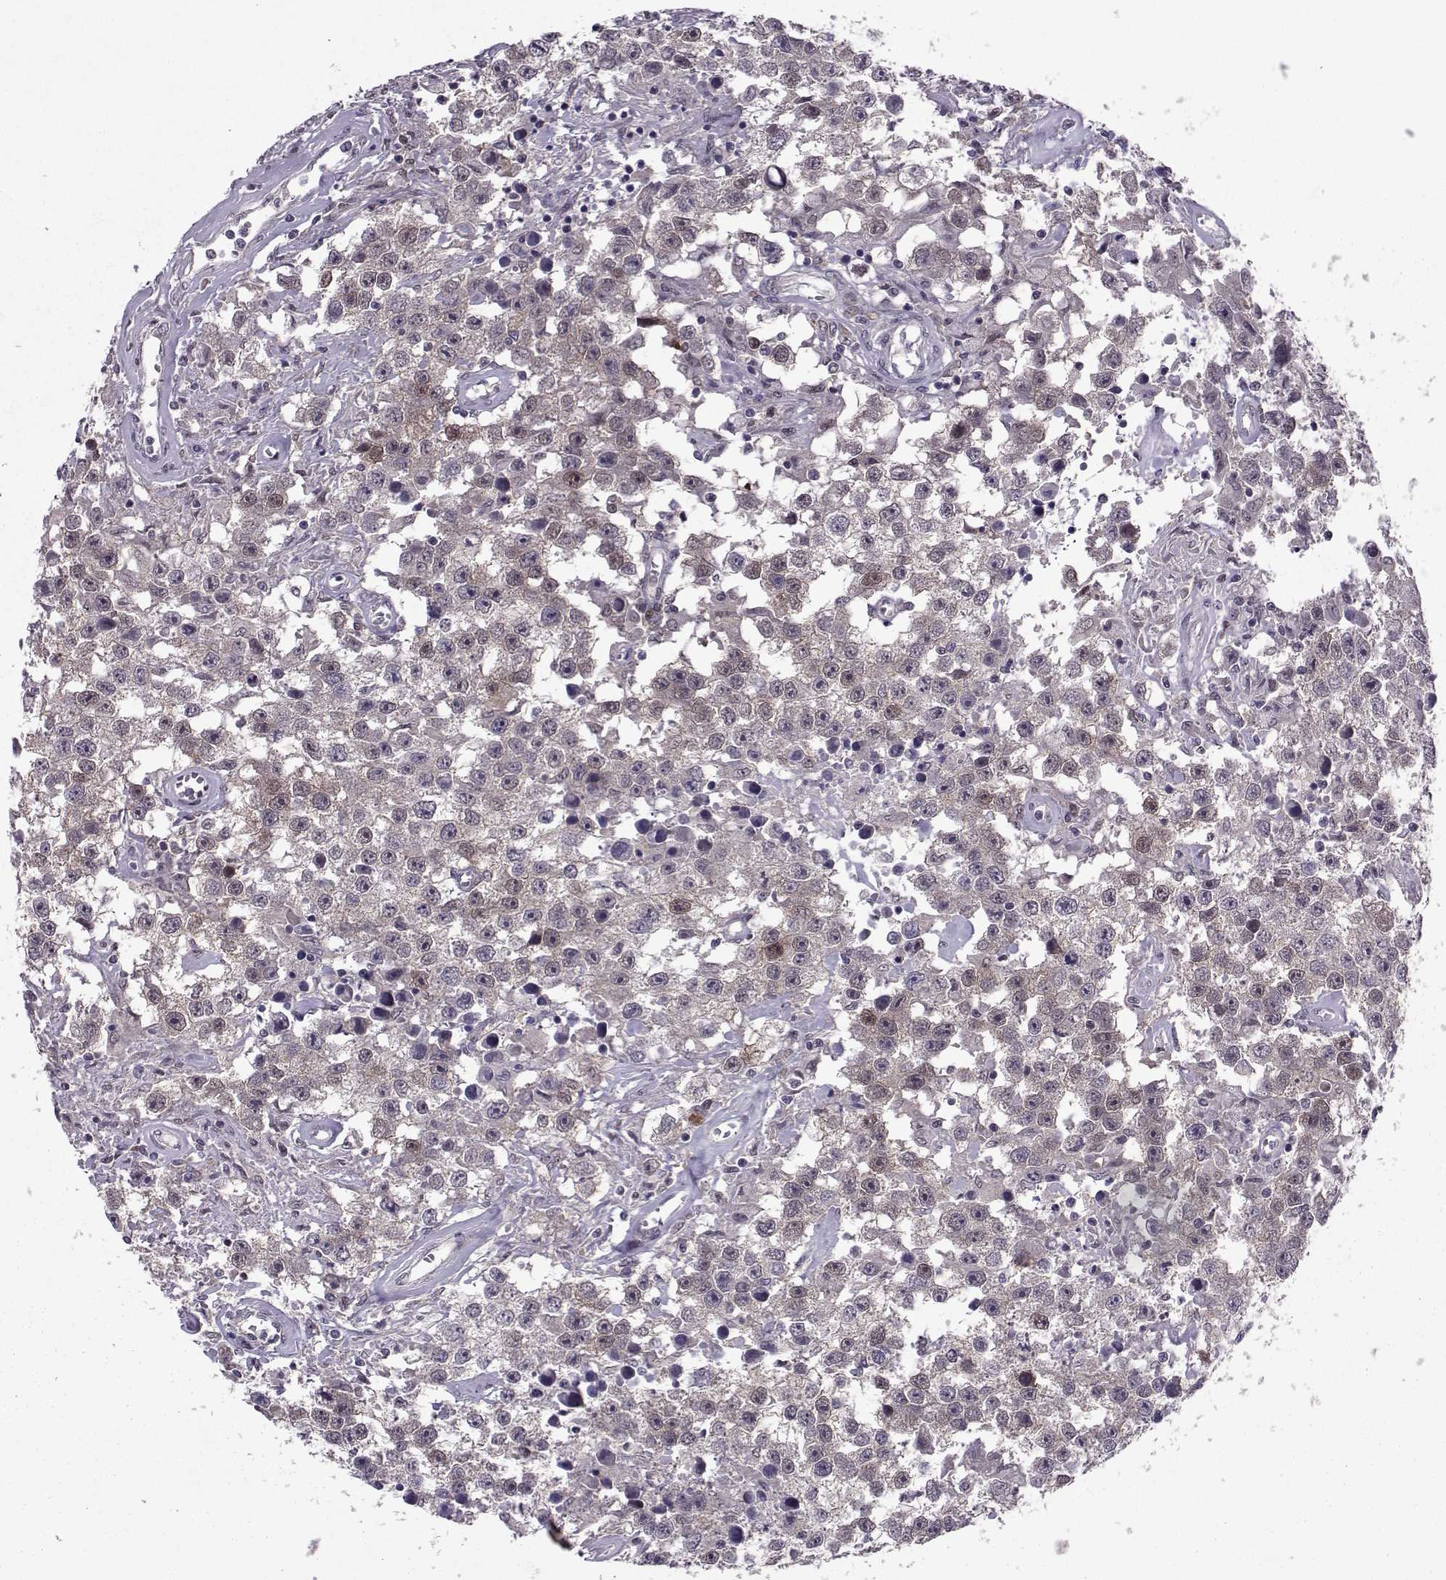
{"staining": {"intensity": "weak", "quantity": "25%-75%", "location": "cytoplasmic/membranous"}, "tissue": "testis cancer", "cell_type": "Tumor cells", "image_type": "cancer", "snomed": [{"axis": "morphology", "description": "Seminoma, NOS"}, {"axis": "topography", "description": "Testis"}], "caption": "Weak cytoplasmic/membranous staining for a protein is identified in approximately 25%-75% of tumor cells of testis cancer using immunohistochemistry (IHC).", "gene": "CDK4", "patient": {"sex": "male", "age": 43}}